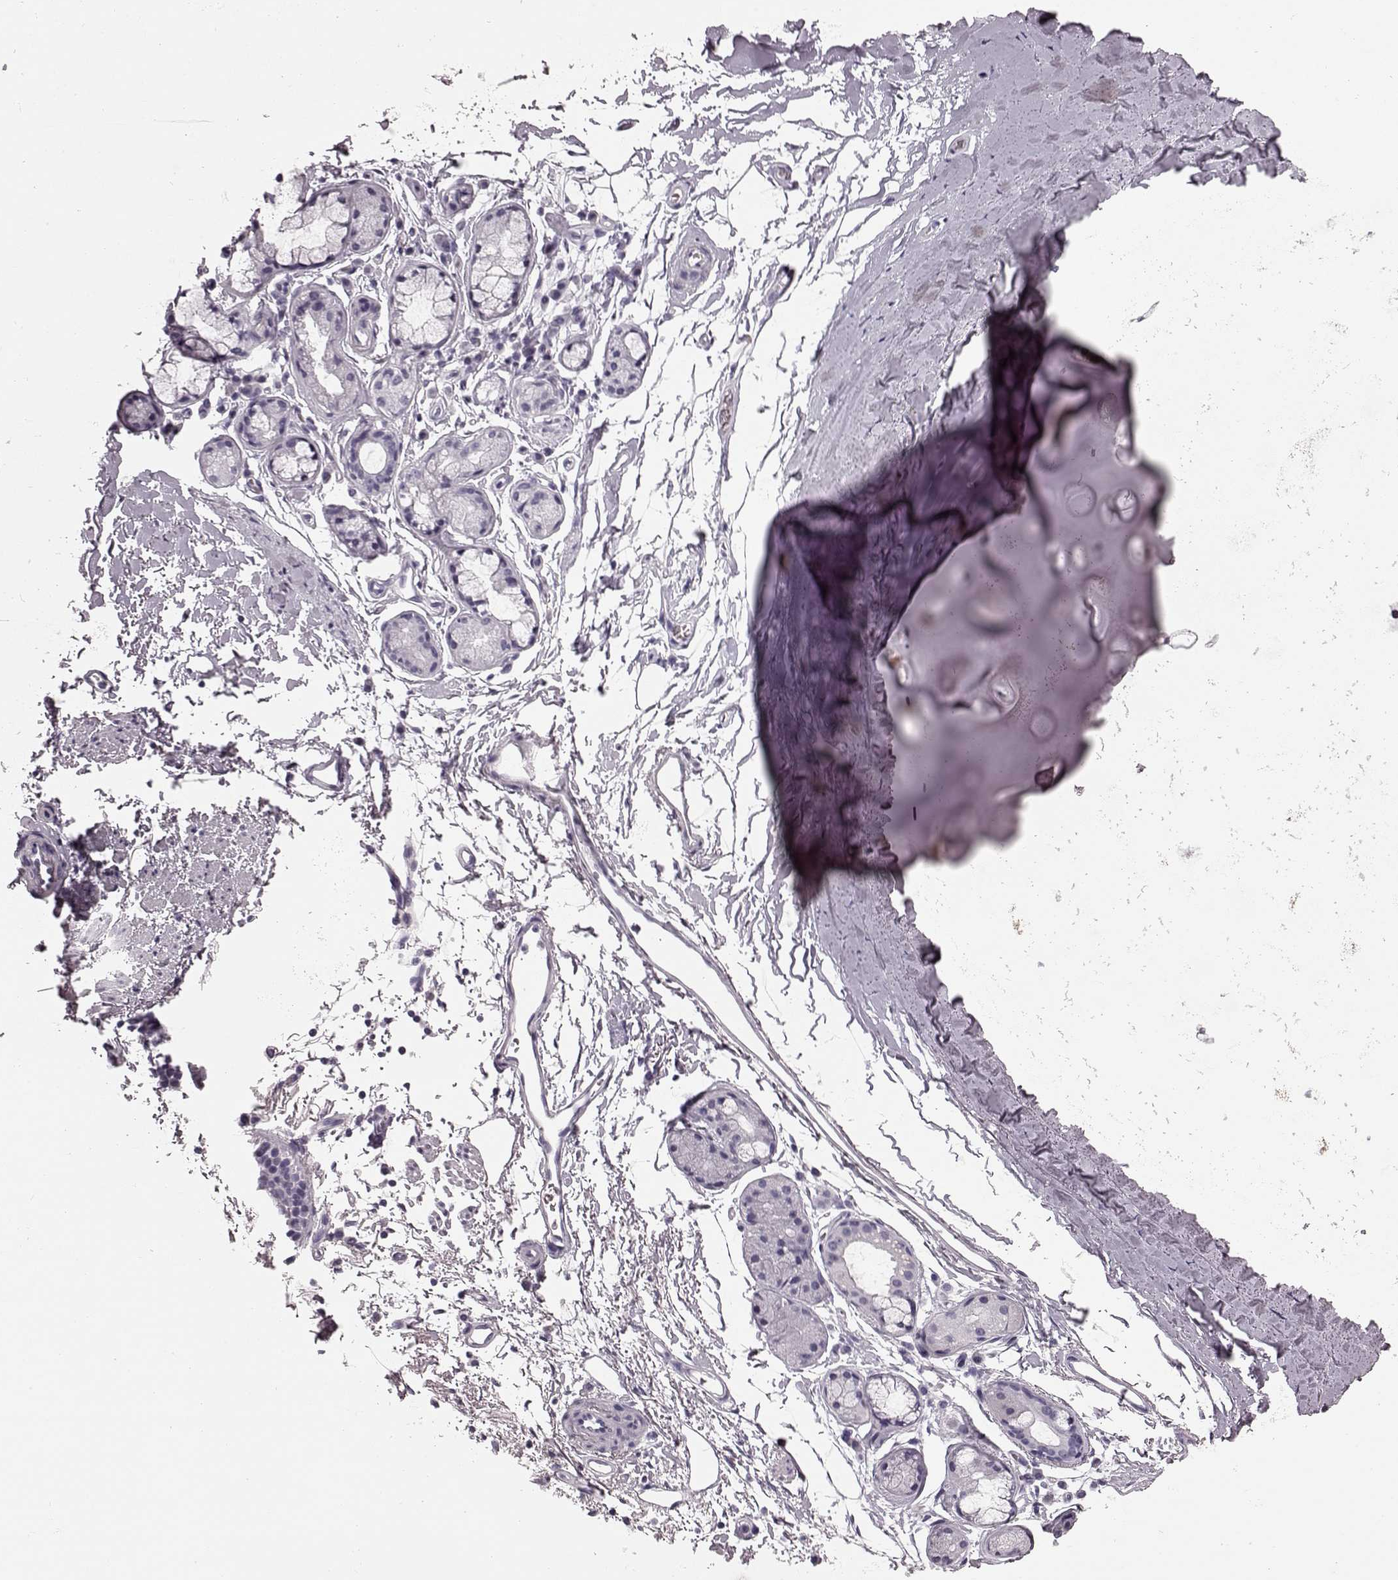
{"staining": {"intensity": "negative", "quantity": "none", "location": "none"}, "tissue": "adipose tissue", "cell_type": "Adipocytes", "image_type": "normal", "snomed": [{"axis": "morphology", "description": "Normal tissue, NOS"}, {"axis": "topography", "description": "Lymph node"}, {"axis": "topography", "description": "Bronchus"}], "caption": "An immunohistochemistry (IHC) photomicrograph of normal adipose tissue is shown. There is no staining in adipocytes of adipose tissue.", "gene": "AIPL1", "patient": {"sex": "female", "age": 70}}